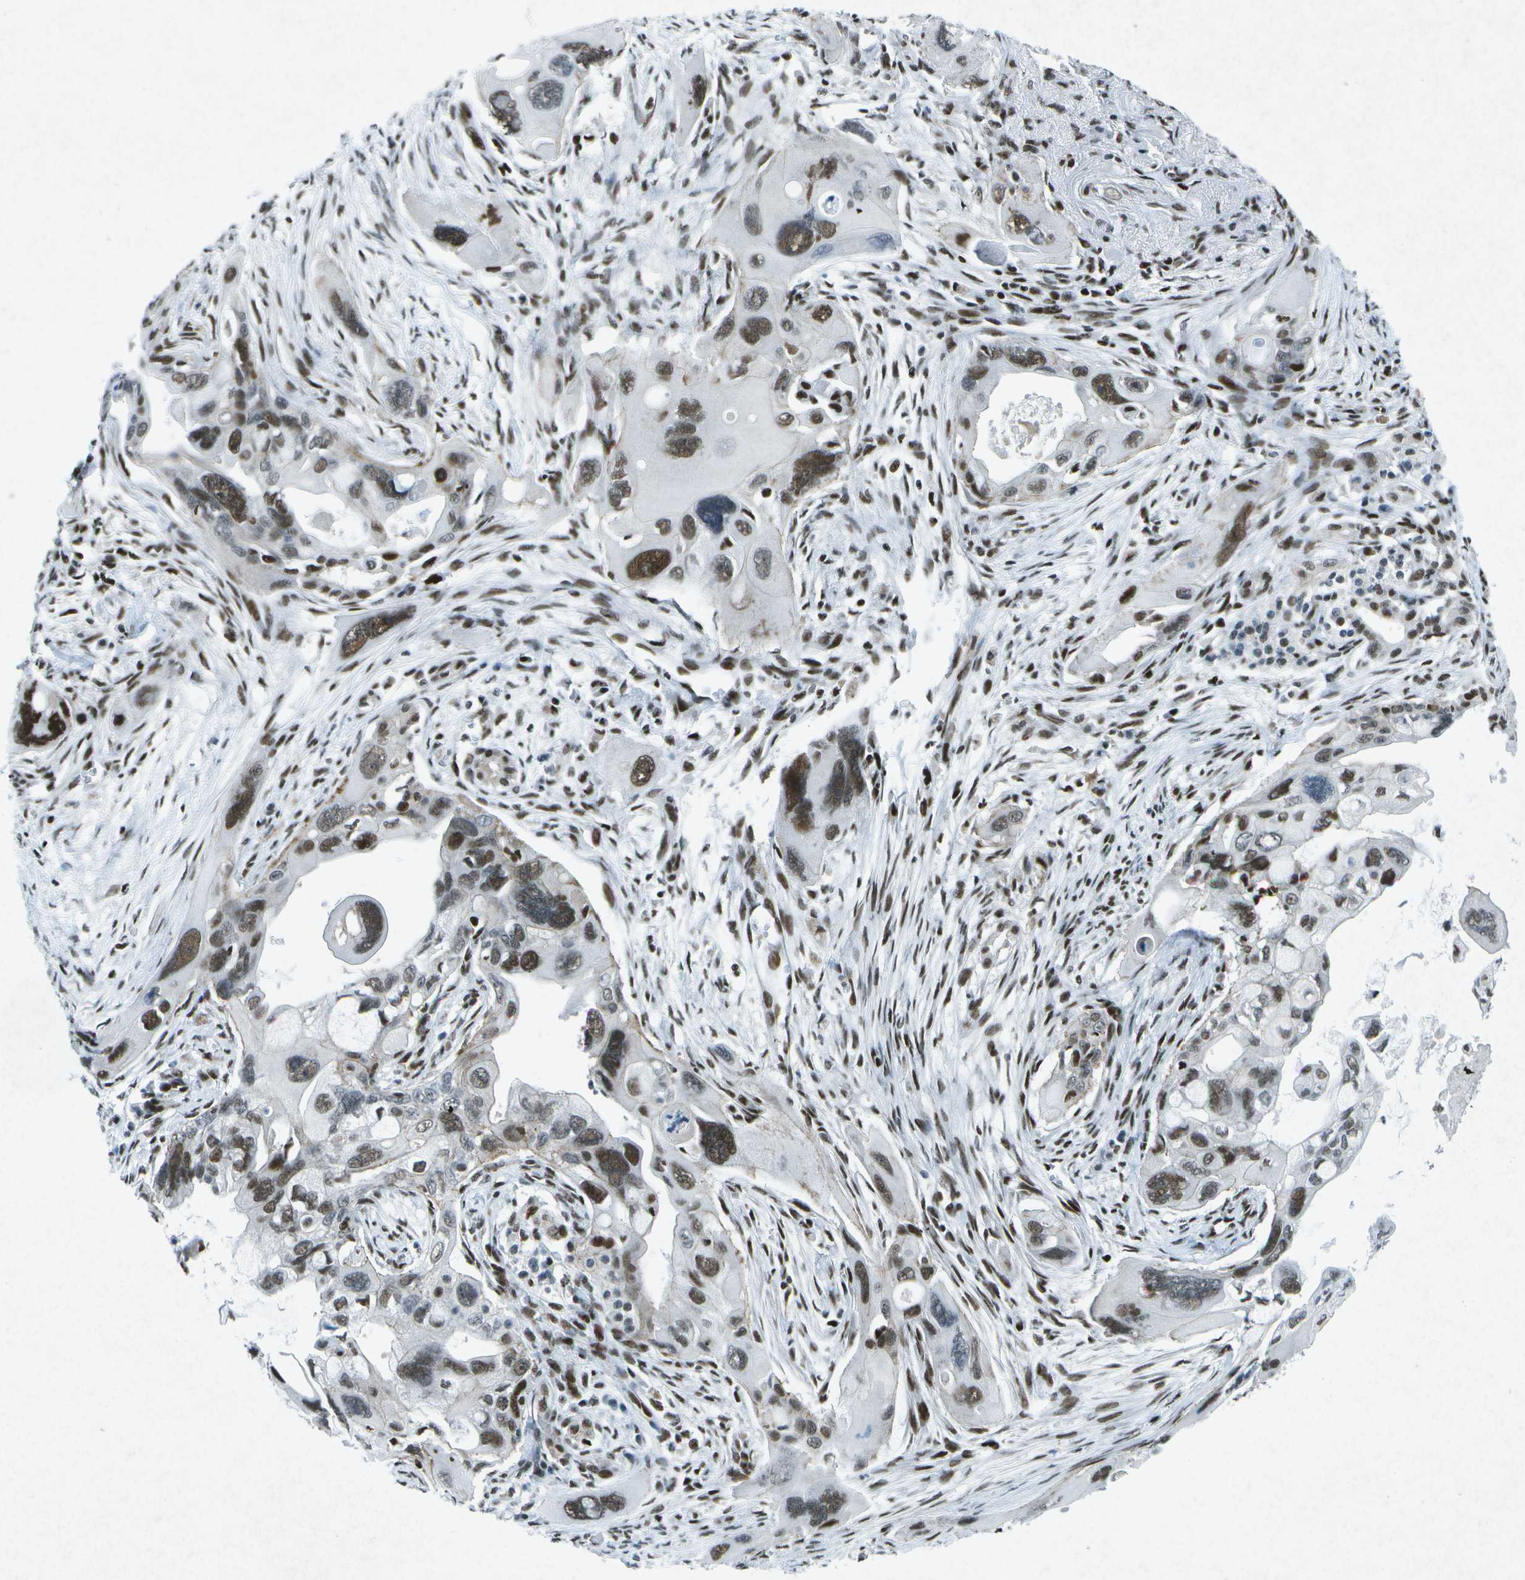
{"staining": {"intensity": "moderate", "quantity": ">75%", "location": "nuclear"}, "tissue": "pancreatic cancer", "cell_type": "Tumor cells", "image_type": "cancer", "snomed": [{"axis": "morphology", "description": "Adenocarcinoma, NOS"}, {"axis": "topography", "description": "Pancreas"}], "caption": "Moderate nuclear staining is appreciated in approximately >75% of tumor cells in pancreatic cancer (adenocarcinoma). (DAB IHC, brown staining for protein, blue staining for nuclei).", "gene": "MTA2", "patient": {"sex": "male", "age": 73}}